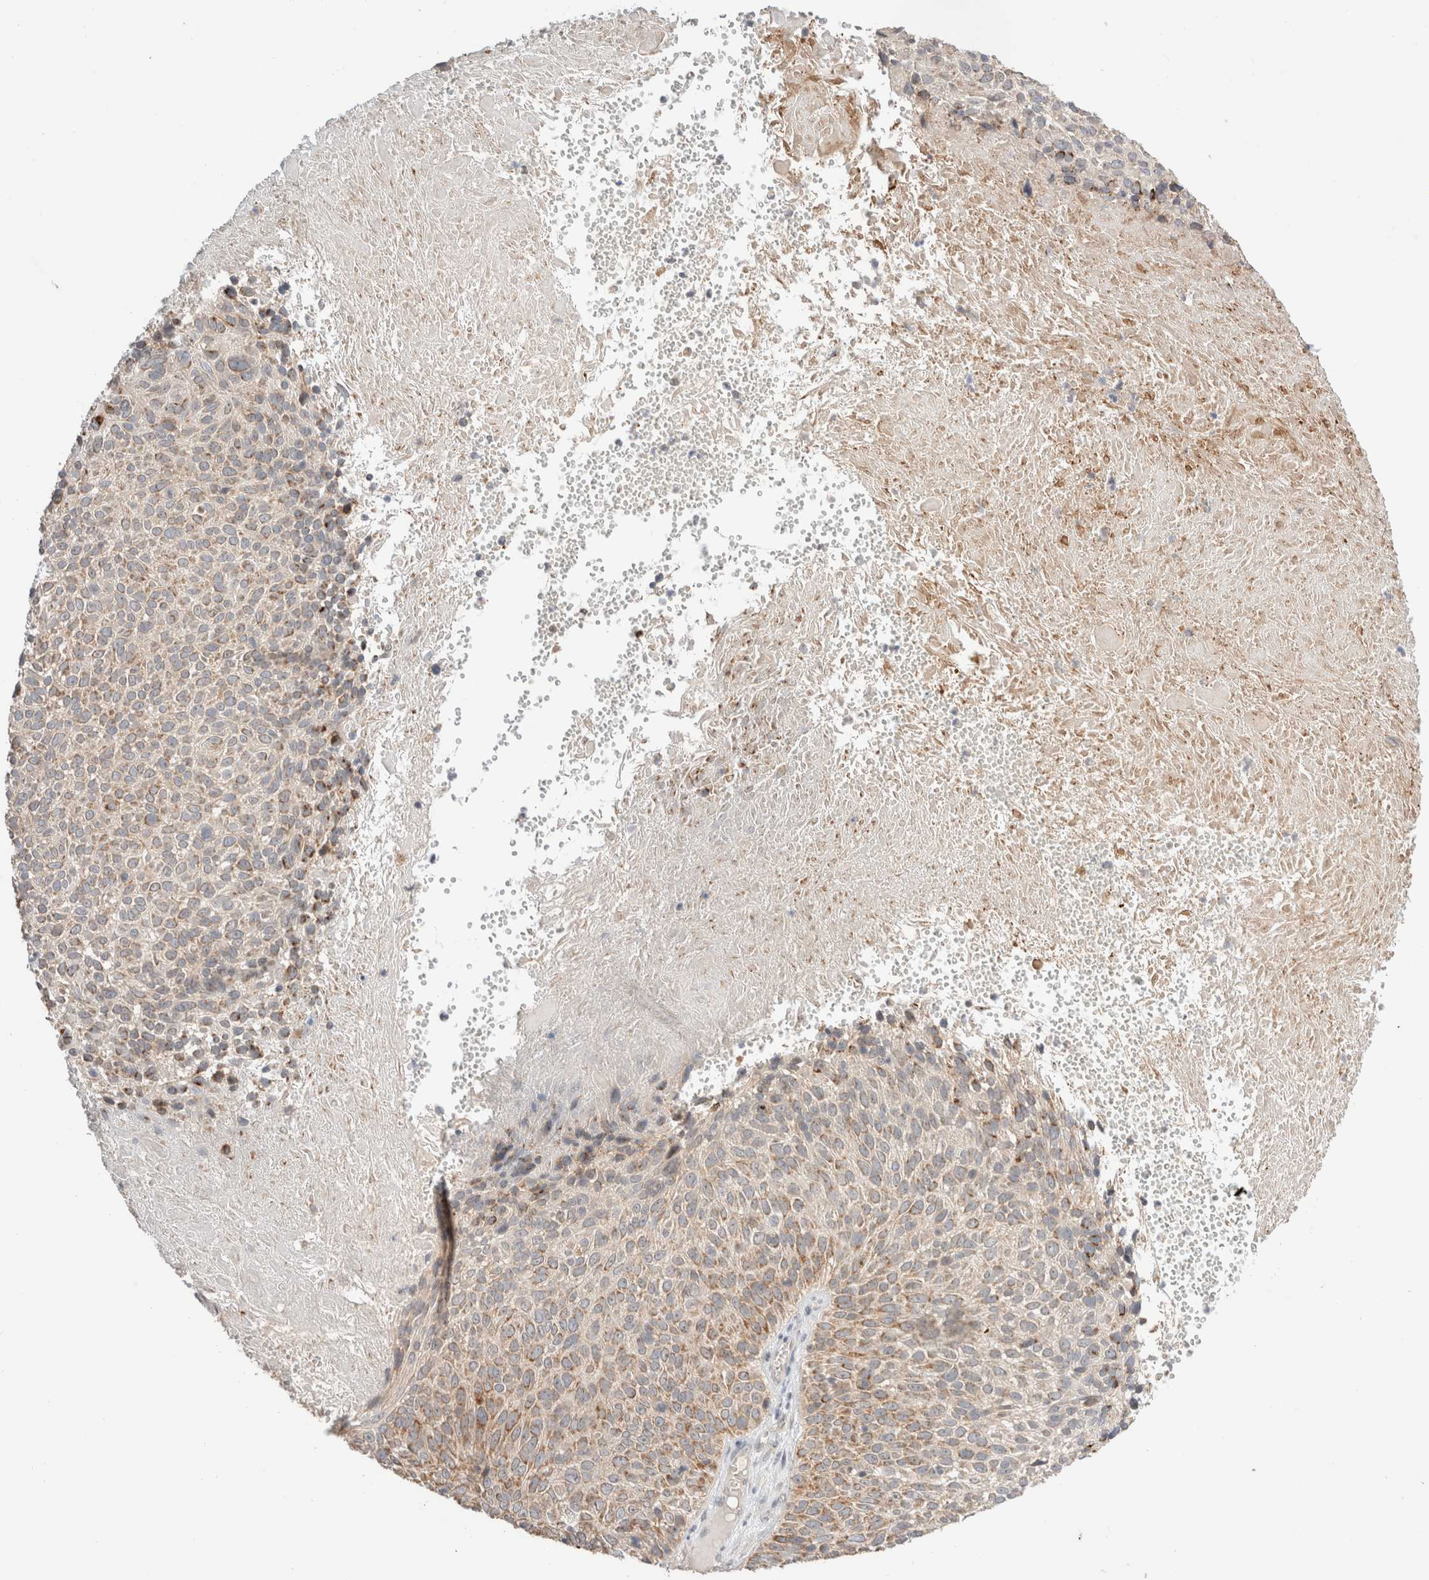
{"staining": {"intensity": "moderate", "quantity": ">75%", "location": "cytoplasmic/membranous"}, "tissue": "cervical cancer", "cell_type": "Tumor cells", "image_type": "cancer", "snomed": [{"axis": "morphology", "description": "Squamous cell carcinoma, NOS"}, {"axis": "topography", "description": "Cervix"}], "caption": "High-magnification brightfield microscopy of cervical squamous cell carcinoma stained with DAB (3,3'-diaminobenzidine) (brown) and counterstained with hematoxylin (blue). tumor cells exhibit moderate cytoplasmic/membranous expression is seen in approximately>75% of cells. Using DAB (brown) and hematoxylin (blue) stains, captured at high magnification using brightfield microscopy.", "gene": "TRIM41", "patient": {"sex": "female", "age": 74}}